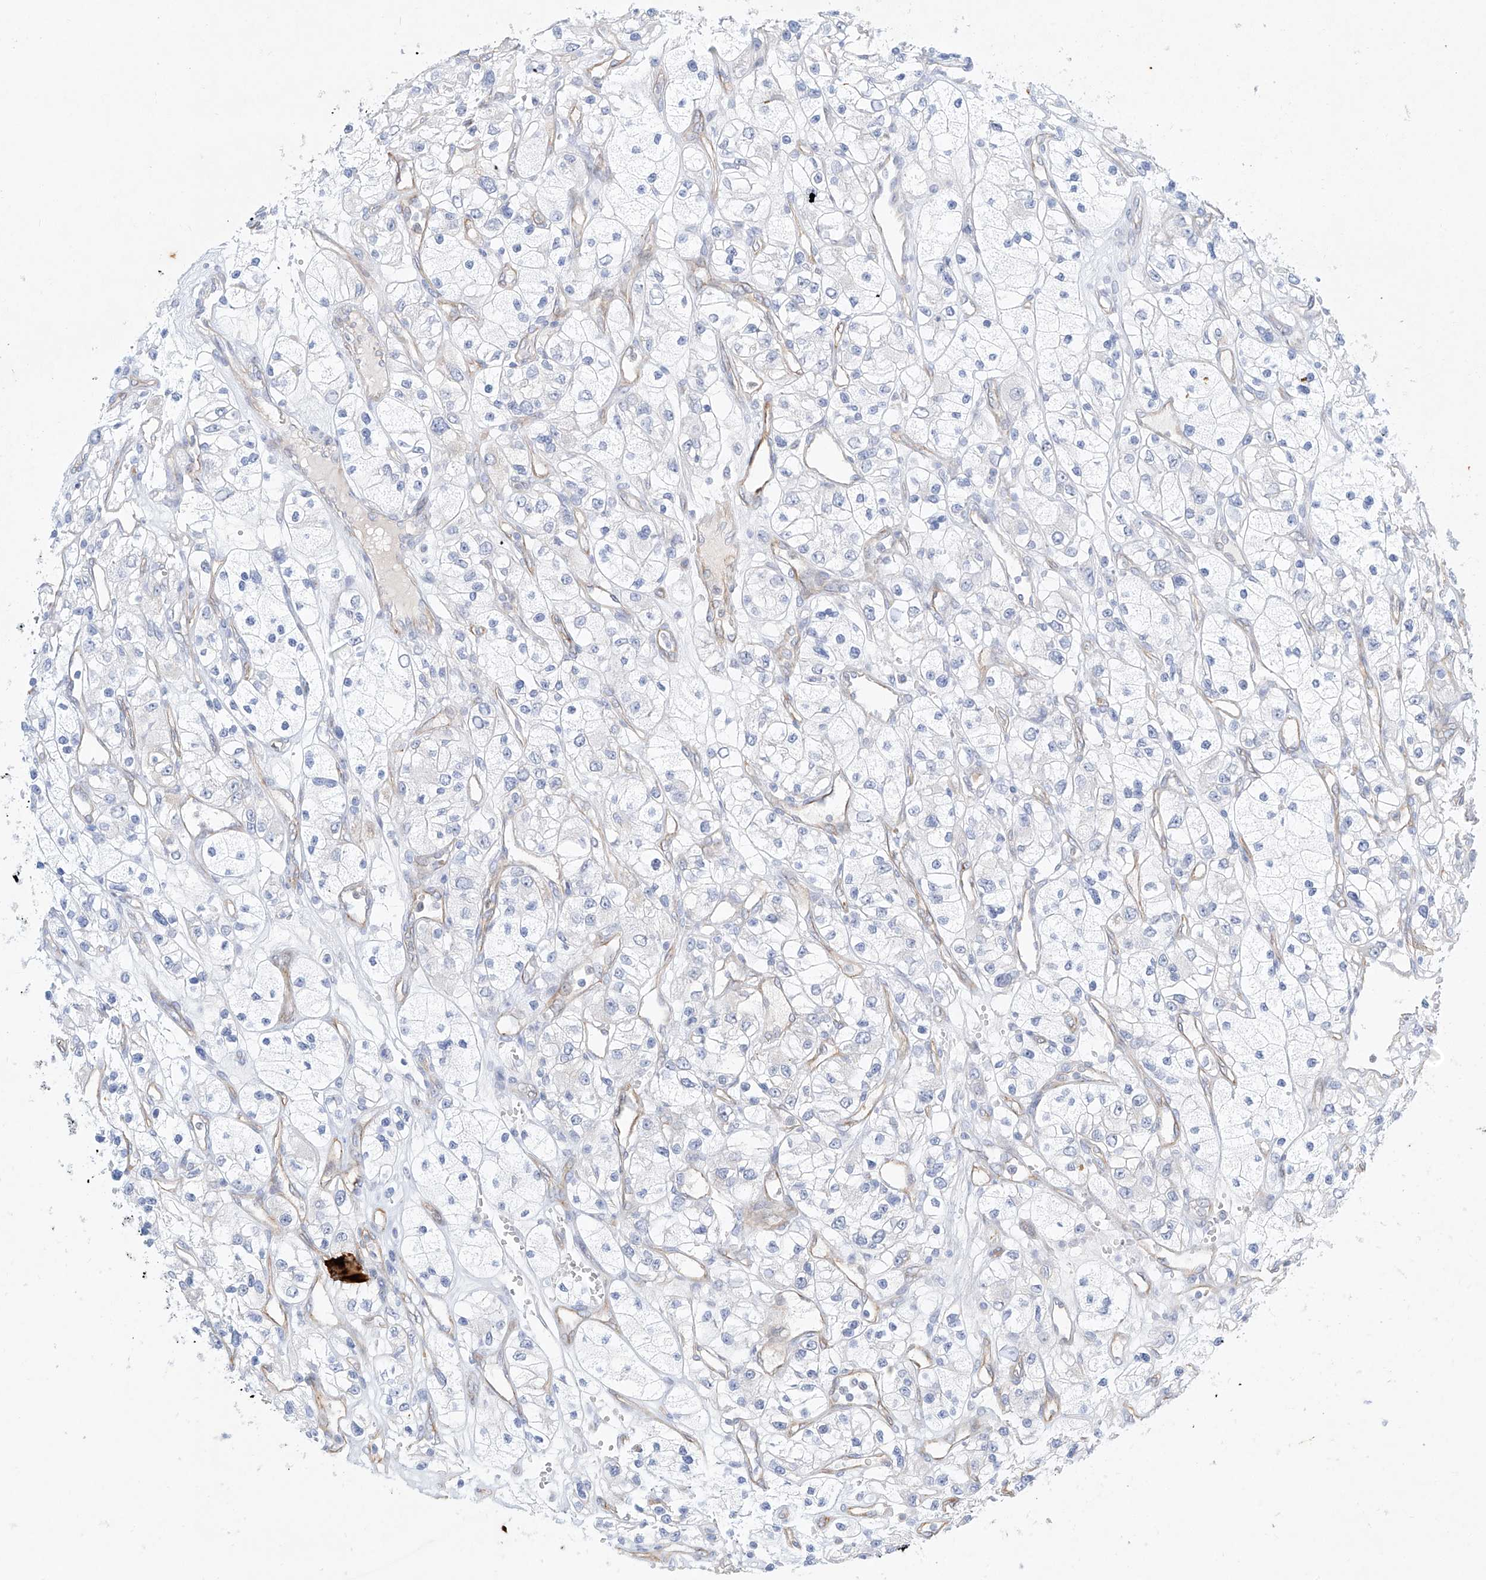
{"staining": {"intensity": "negative", "quantity": "none", "location": "none"}, "tissue": "renal cancer", "cell_type": "Tumor cells", "image_type": "cancer", "snomed": [{"axis": "morphology", "description": "Adenocarcinoma, NOS"}, {"axis": "topography", "description": "Kidney"}], "caption": "Immunohistochemistry (IHC) of human renal cancer exhibits no staining in tumor cells.", "gene": "REEP2", "patient": {"sex": "female", "age": 57}}